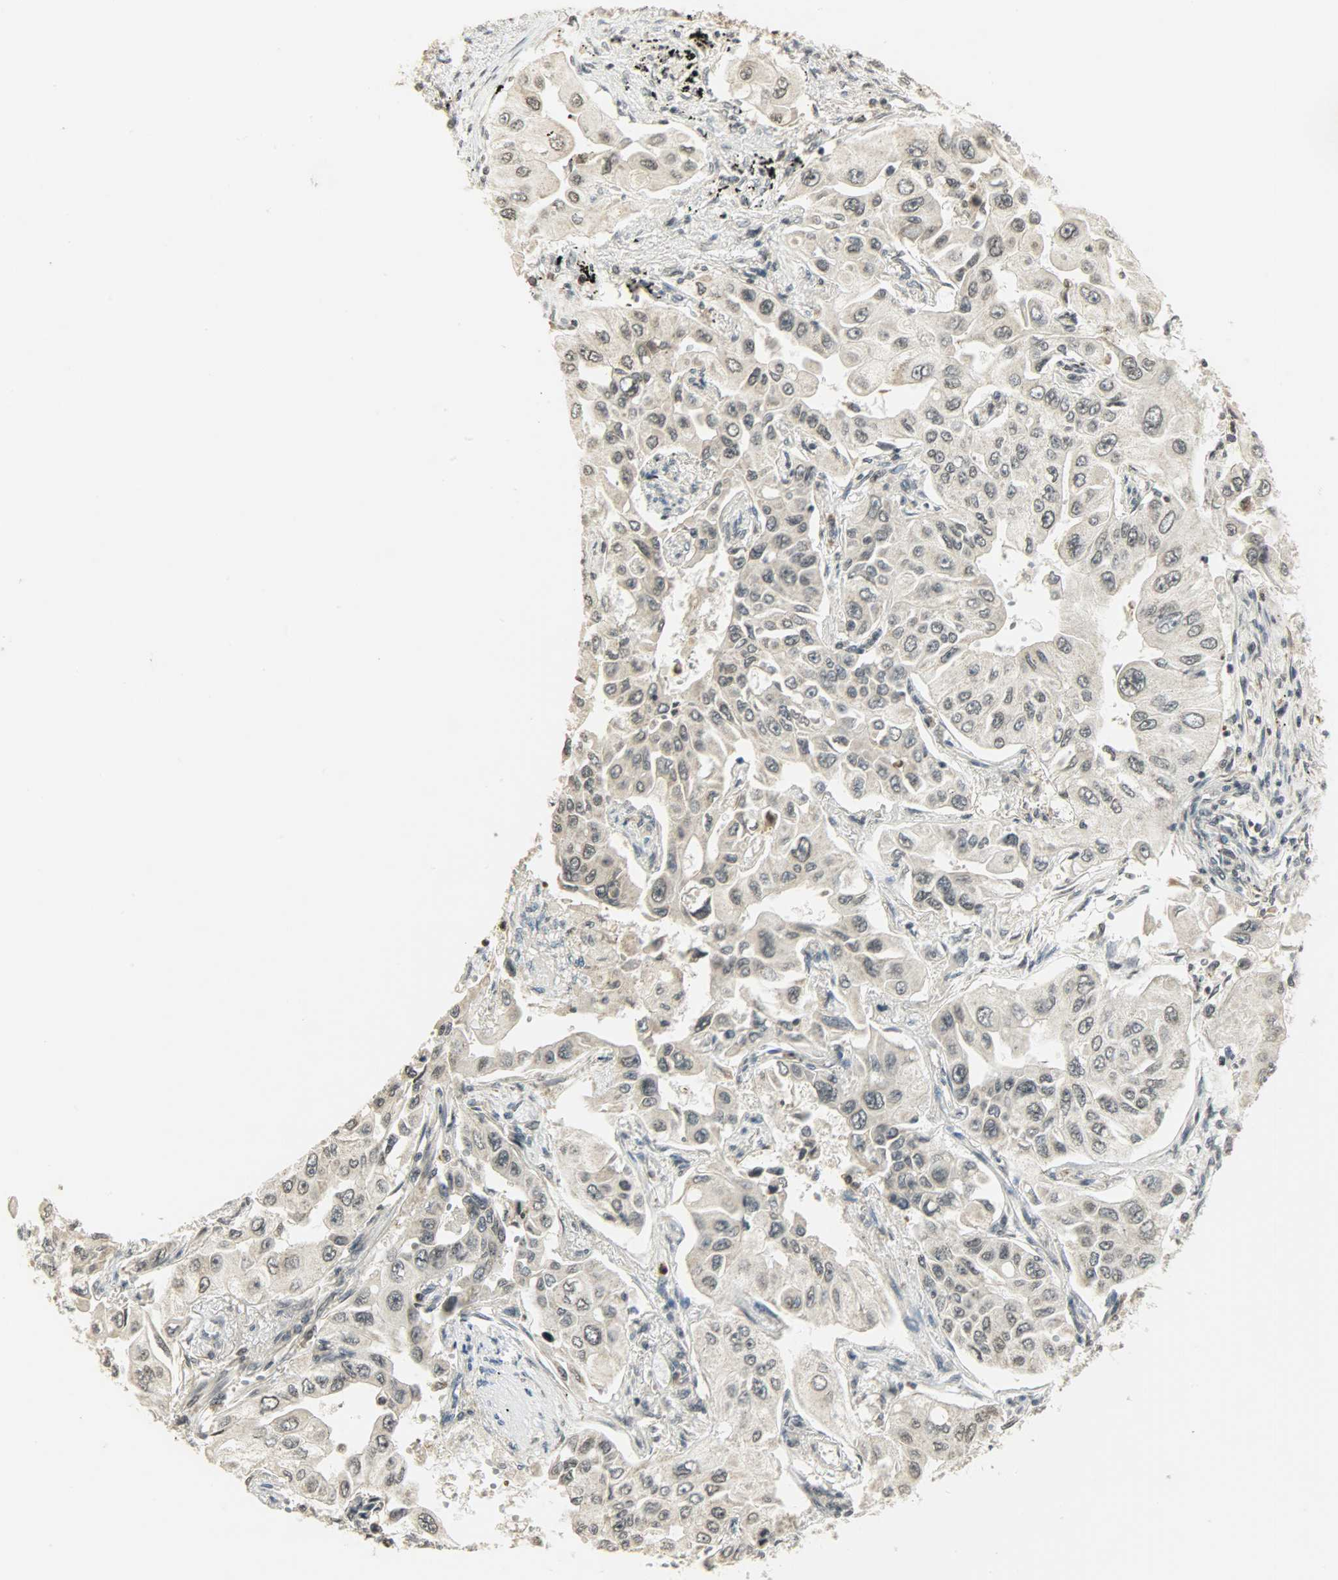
{"staining": {"intensity": "weak", "quantity": "<25%", "location": "nuclear"}, "tissue": "lung cancer", "cell_type": "Tumor cells", "image_type": "cancer", "snomed": [{"axis": "morphology", "description": "Adenocarcinoma, NOS"}, {"axis": "topography", "description": "Lung"}], "caption": "DAB (3,3'-diaminobenzidine) immunohistochemical staining of human lung cancer (adenocarcinoma) reveals no significant positivity in tumor cells.", "gene": "SMARCA5", "patient": {"sex": "male", "age": 84}}